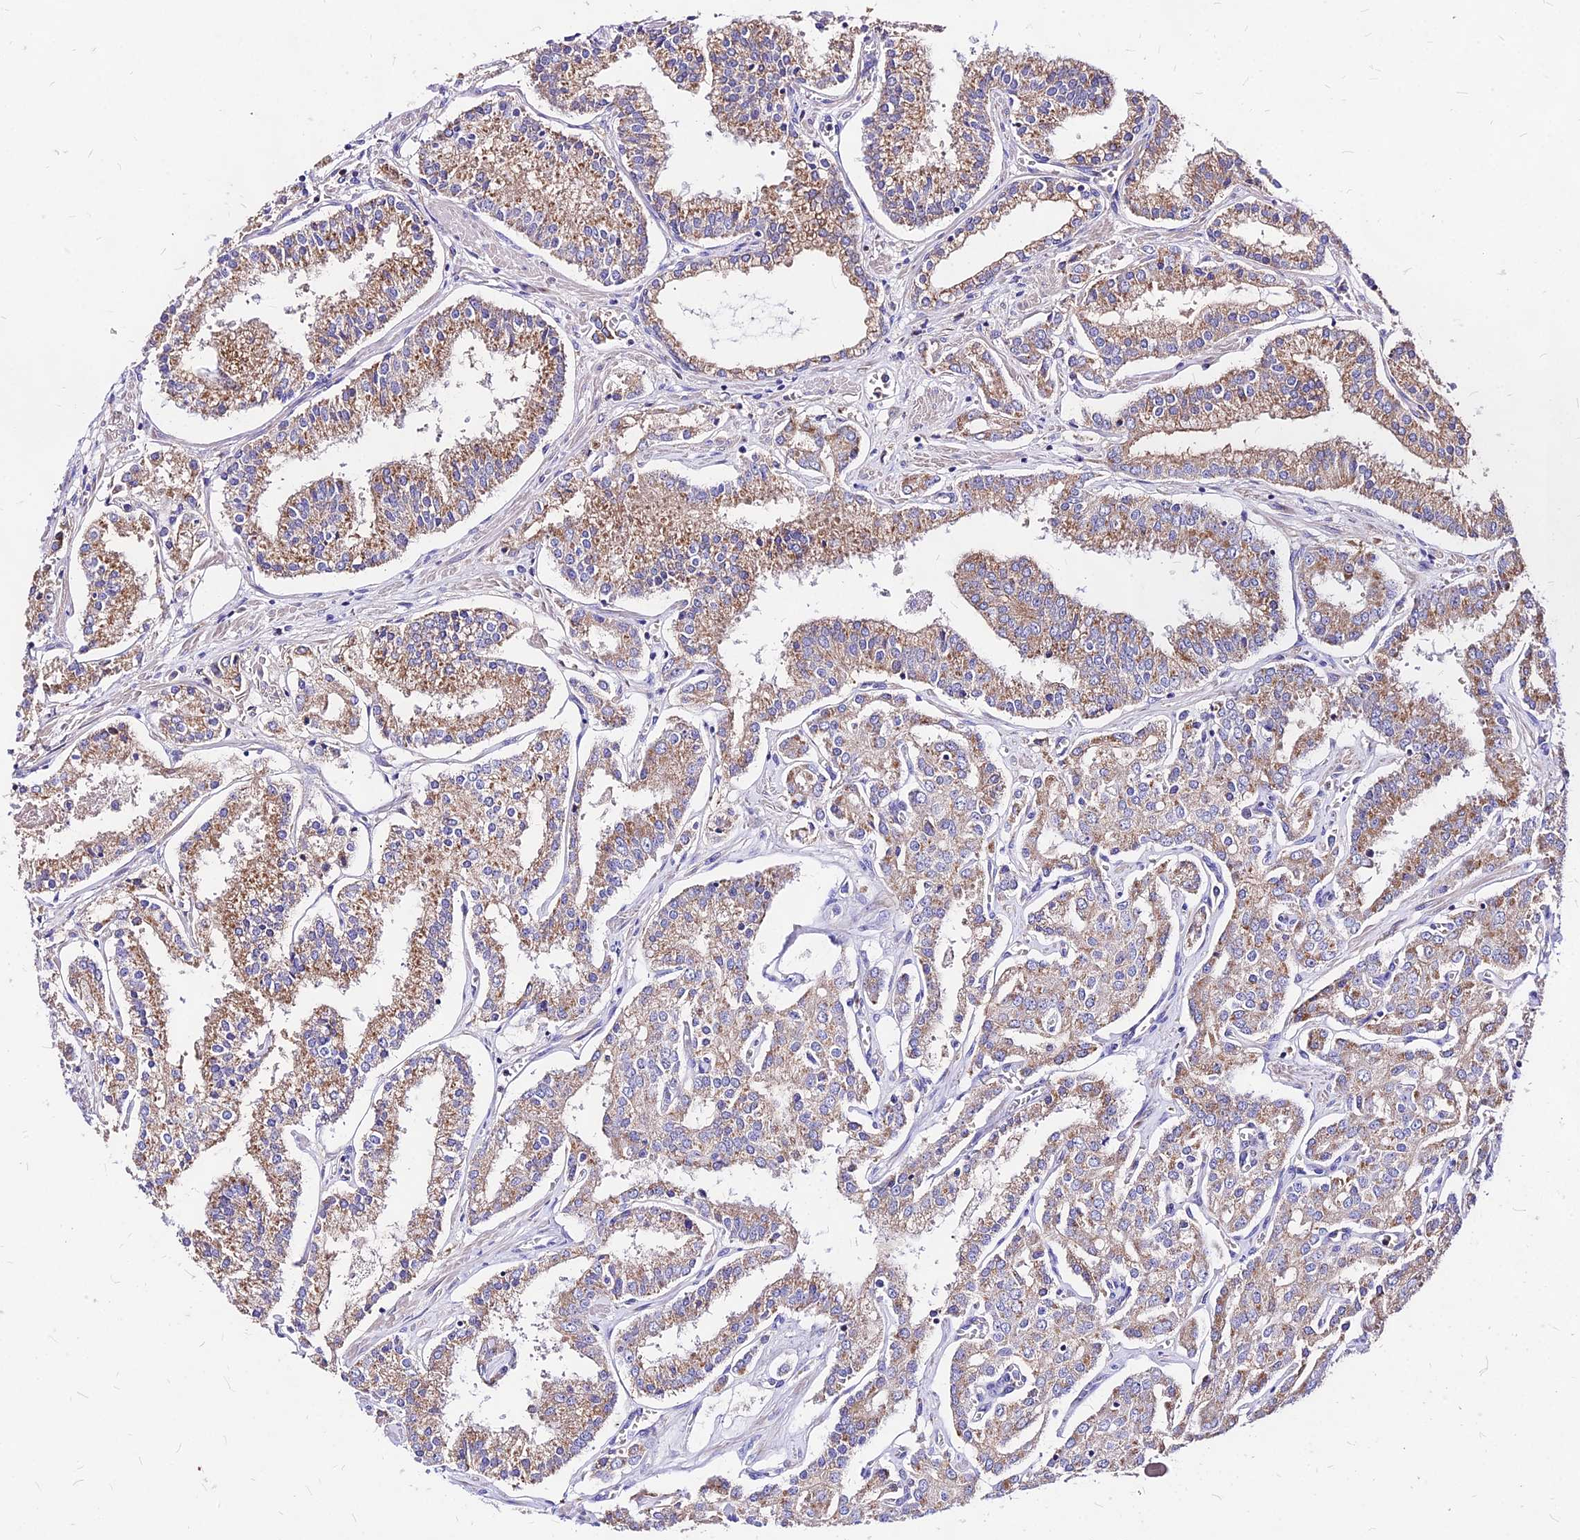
{"staining": {"intensity": "moderate", "quantity": ">75%", "location": "cytoplasmic/membranous"}, "tissue": "prostate cancer", "cell_type": "Tumor cells", "image_type": "cancer", "snomed": [{"axis": "morphology", "description": "Adenocarcinoma, High grade"}, {"axis": "topography", "description": "Prostate"}], "caption": "IHC (DAB (3,3'-diaminobenzidine)) staining of prostate cancer shows moderate cytoplasmic/membranous protein positivity in approximately >75% of tumor cells.", "gene": "MRPL3", "patient": {"sex": "male", "age": 71}}